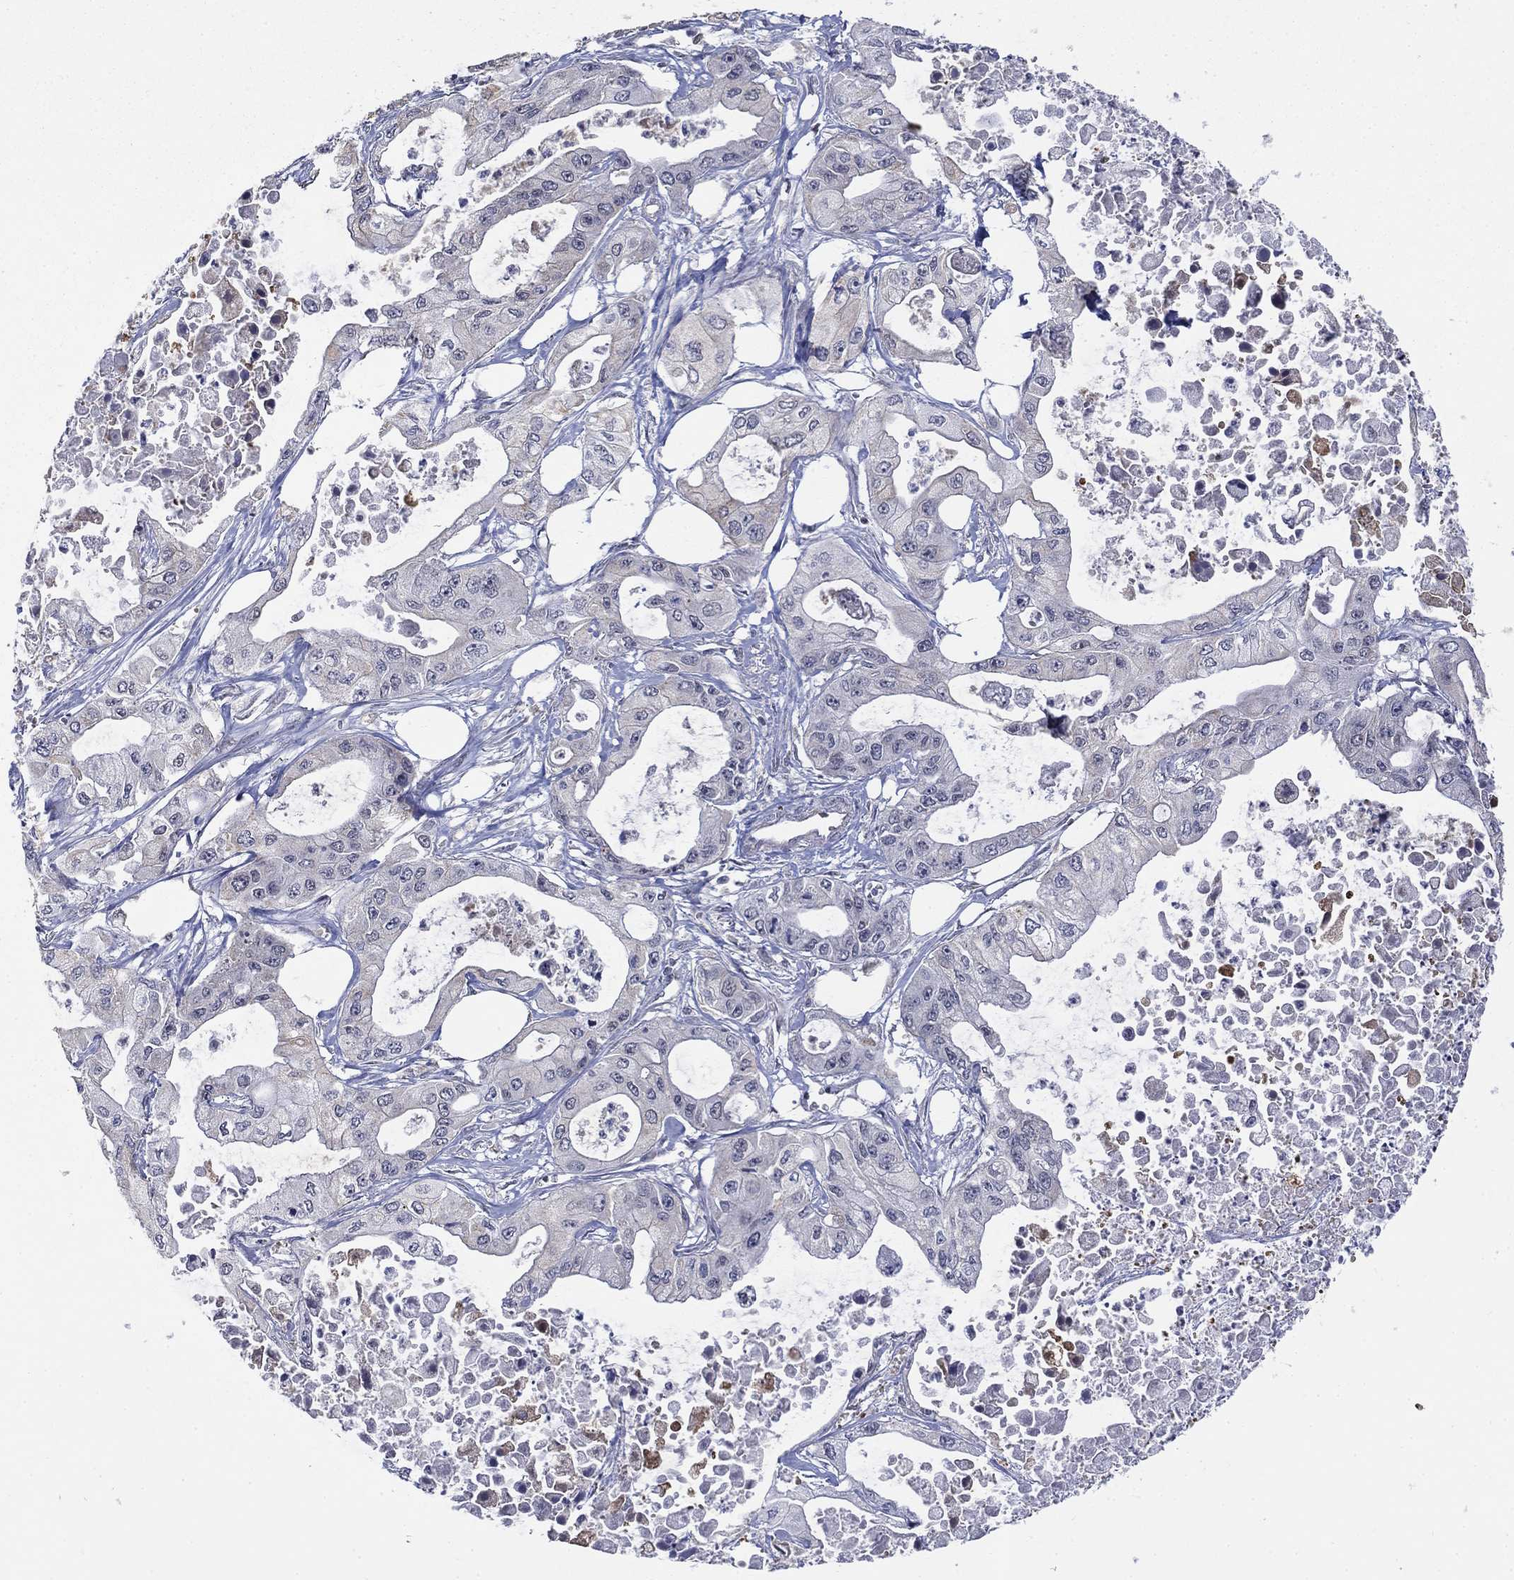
{"staining": {"intensity": "negative", "quantity": "none", "location": "none"}, "tissue": "pancreatic cancer", "cell_type": "Tumor cells", "image_type": "cancer", "snomed": [{"axis": "morphology", "description": "Adenocarcinoma, NOS"}, {"axis": "topography", "description": "Pancreas"}], "caption": "DAB immunohistochemical staining of human pancreatic adenocarcinoma demonstrates no significant expression in tumor cells.", "gene": "GRIA3", "patient": {"sex": "male", "age": 70}}